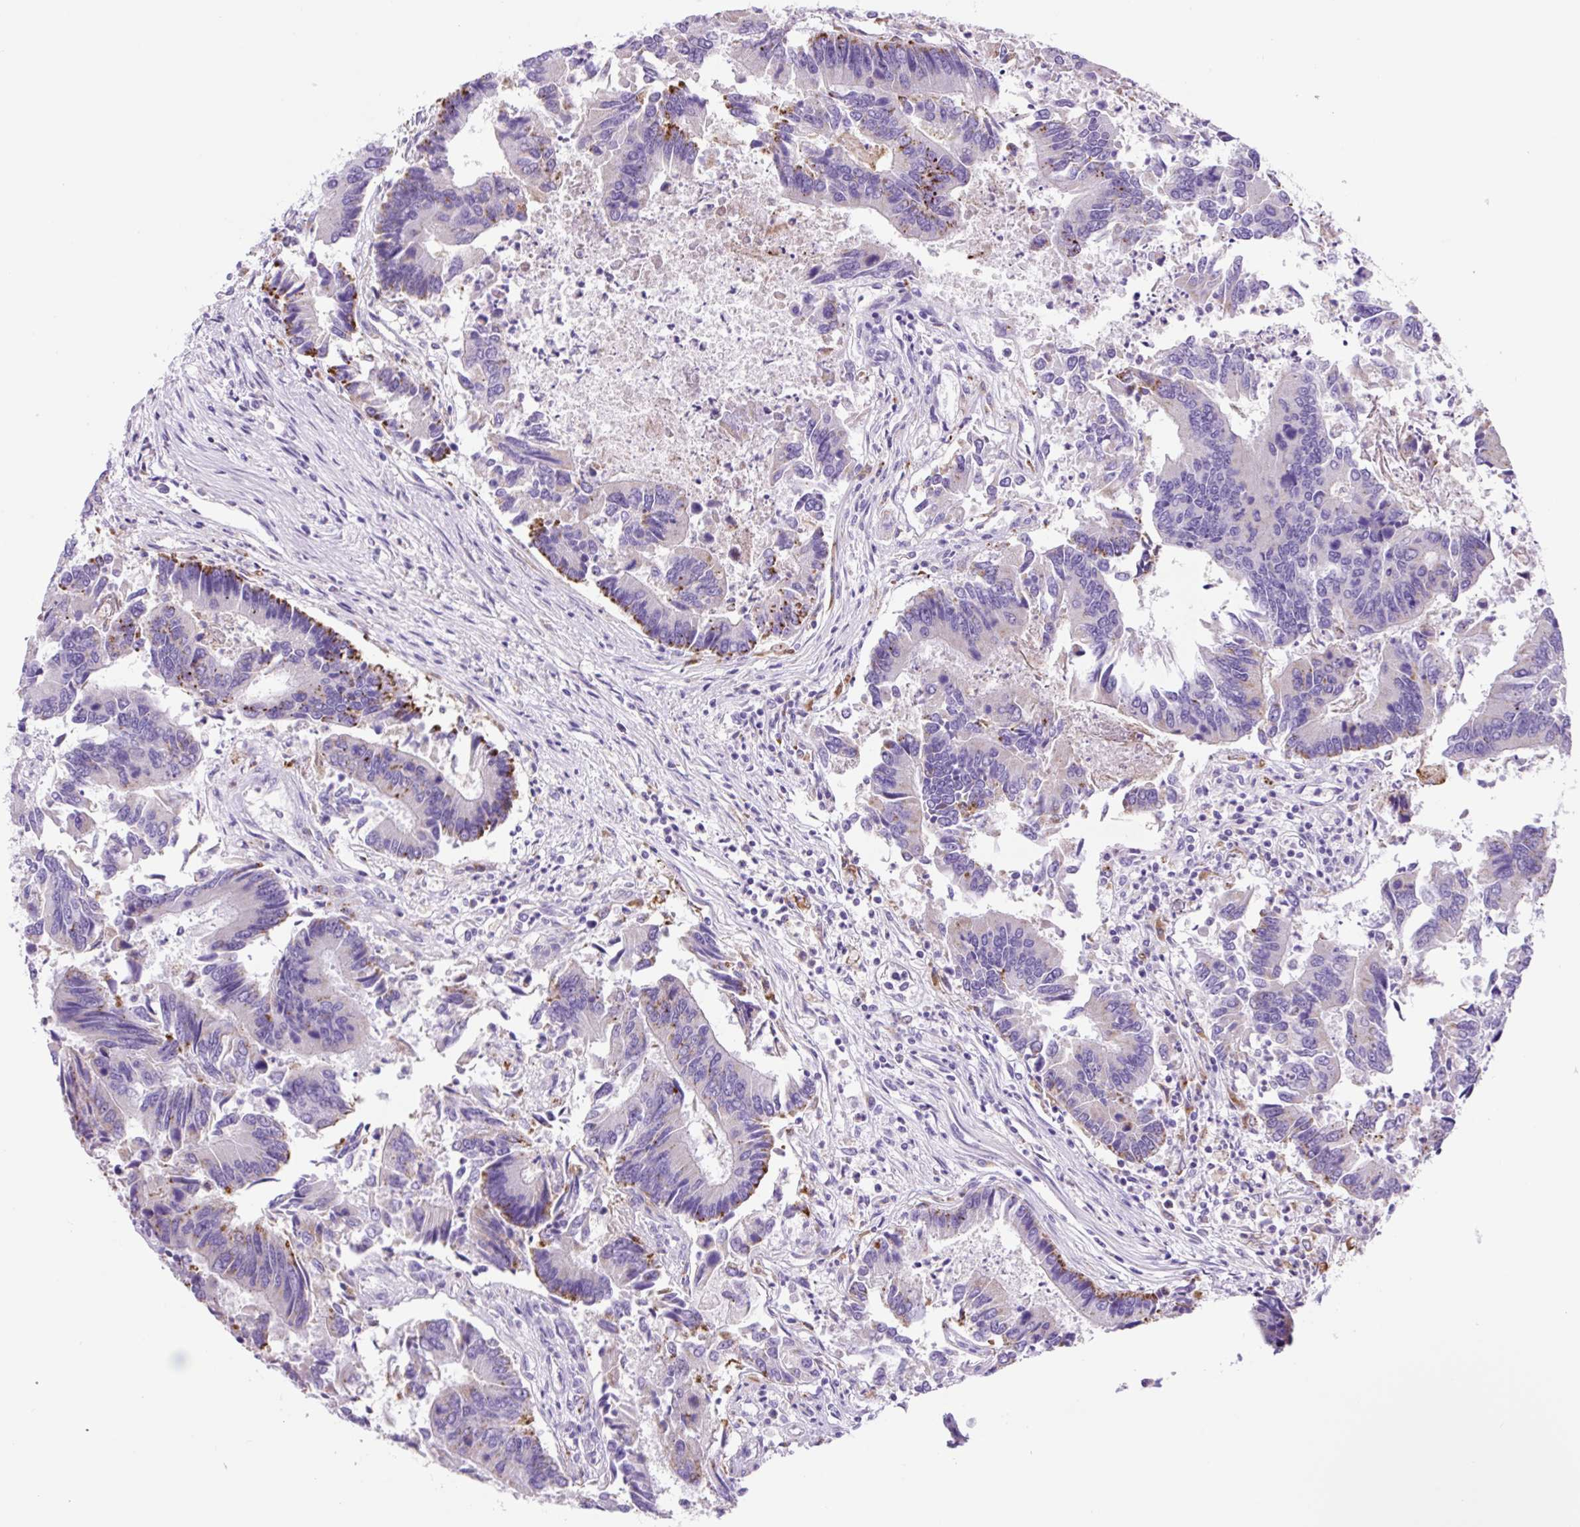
{"staining": {"intensity": "moderate", "quantity": "<25%", "location": "cytoplasmic/membranous"}, "tissue": "colorectal cancer", "cell_type": "Tumor cells", "image_type": "cancer", "snomed": [{"axis": "morphology", "description": "Adenocarcinoma, NOS"}, {"axis": "topography", "description": "Colon"}], "caption": "Protein staining of colorectal cancer tissue exhibits moderate cytoplasmic/membranous positivity in approximately <25% of tumor cells. (DAB IHC, brown staining for protein, blue staining for nuclei).", "gene": "LCN10", "patient": {"sex": "female", "age": 67}}